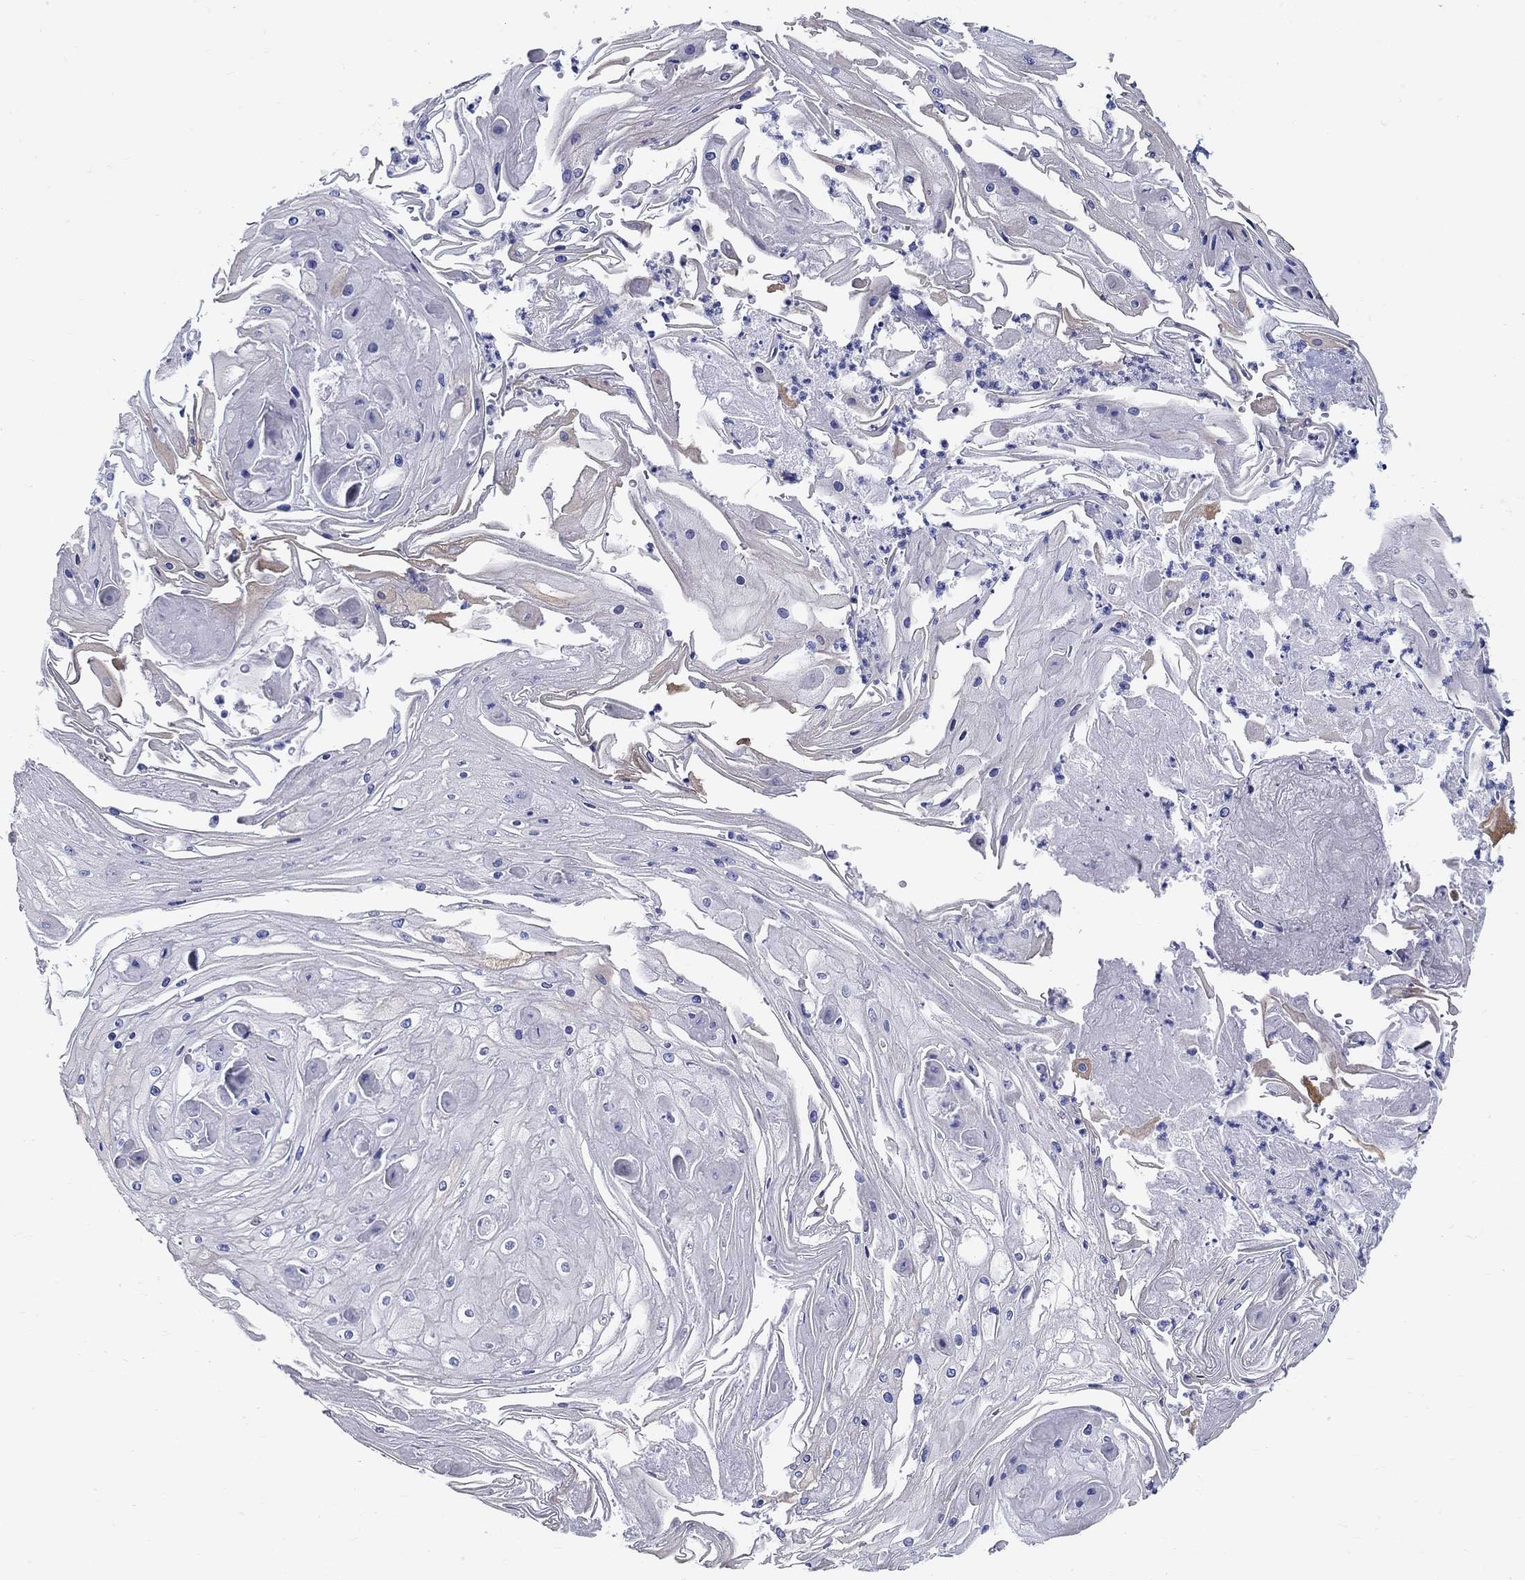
{"staining": {"intensity": "negative", "quantity": "none", "location": "none"}, "tissue": "skin cancer", "cell_type": "Tumor cells", "image_type": "cancer", "snomed": [{"axis": "morphology", "description": "Squamous cell carcinoma, NOS"}, {"axis": "topography", "description": "Skin"}], "caption": "An IHC image of skin cancer is shown. There is no staining in tumor cells of skin cancer.", "gene": "CRYGS", "patient": {"sex": "male", "age": 70}}